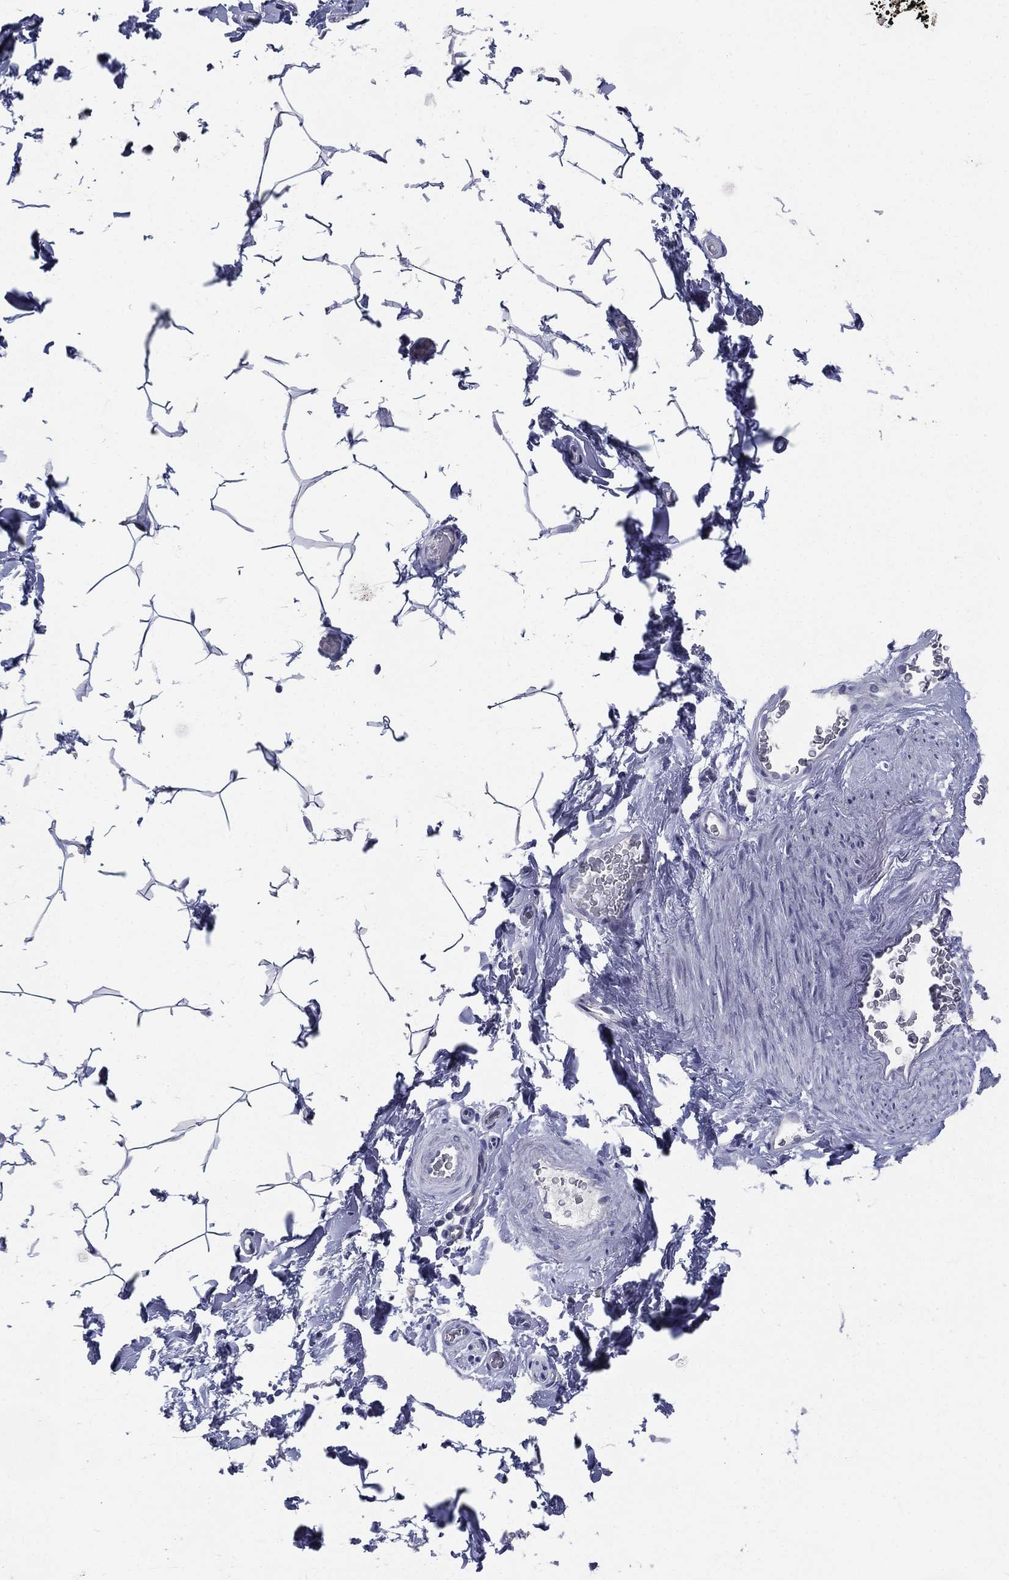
{"staining": {"intensity": "negative", "quantity": "none", "location": "none"}, "tissue": "soft tissue", "cell_type": "Chondrocytes", "image_type": "normal", "snomed": [{"axis": "morphology", "description": "Normal tissue, NOS"}, {"axis": "topography", "description": "Soft tissue"}, {"axis": "topography", "description": "Vascular tissue"}], "caption": "Soft tissue was stained to show a protein in brown. There is no significant expression in chondrocytes. Brightfield microscopy of immunohistochemistry stained with DAB (brown) and hematoxylin (blue), captured at high magnification.", "gene": "IFT27", "patient": {"sex": "male", "age": 41}}